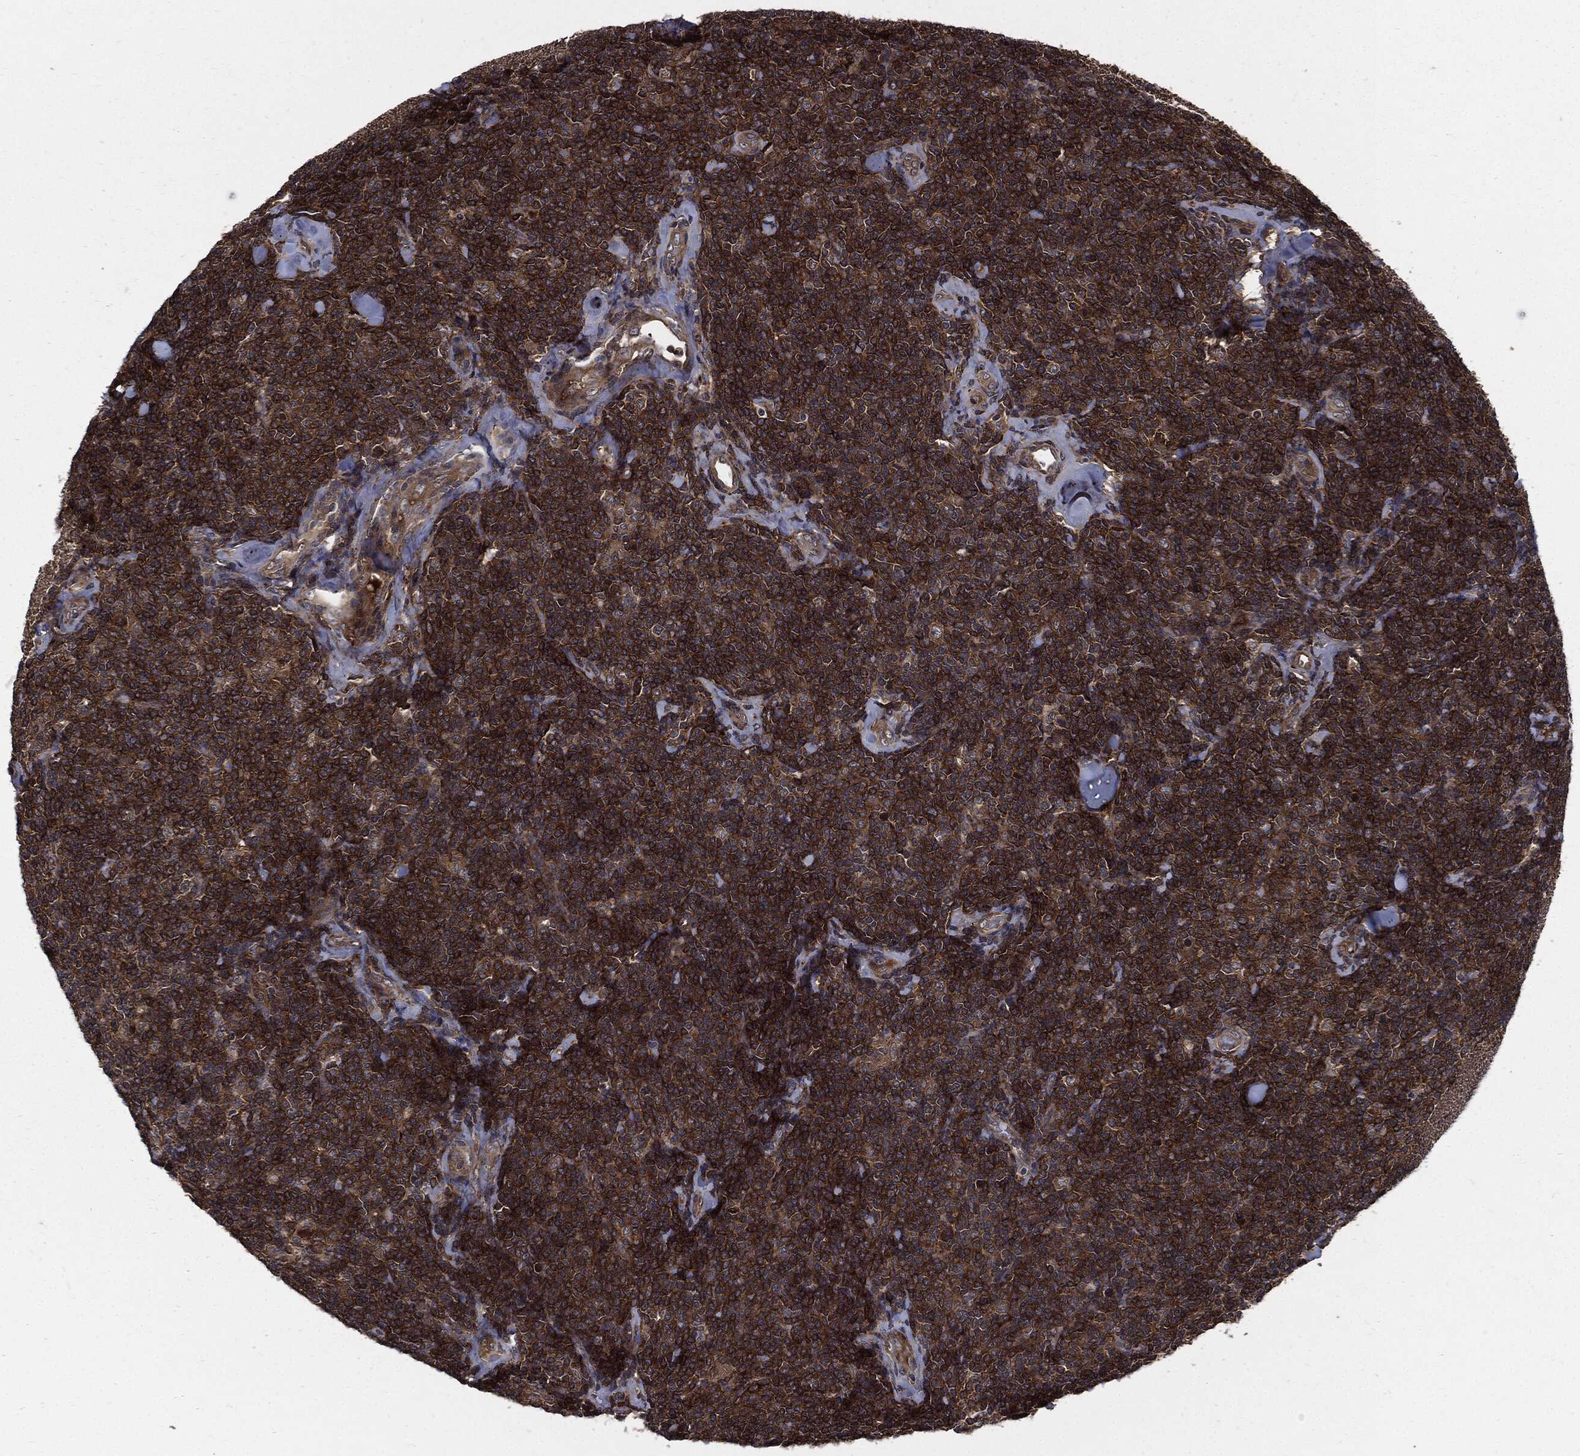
{"staining": {"intensity": "strong", "quantity": ">75%", "location": "cytoplasmic/membranous"}, "tissue": "lymphoma", "cell_type": "Tumor cells", "image_type": "cancer", "snomed": [{"axis": "morphology", "description": "Malignant lymphoma, non-Hodgkin's type, Low grade"}, {"axis": "topography", "description": "Lymph node"}], "caption": "Human low-grade malignant lymphoma, non-Hodgkin's type stained with a protein marker exhibits strong staining in tumor cells.", "gene": "CLU", "patient": {"sex": "female", "age": 56}}